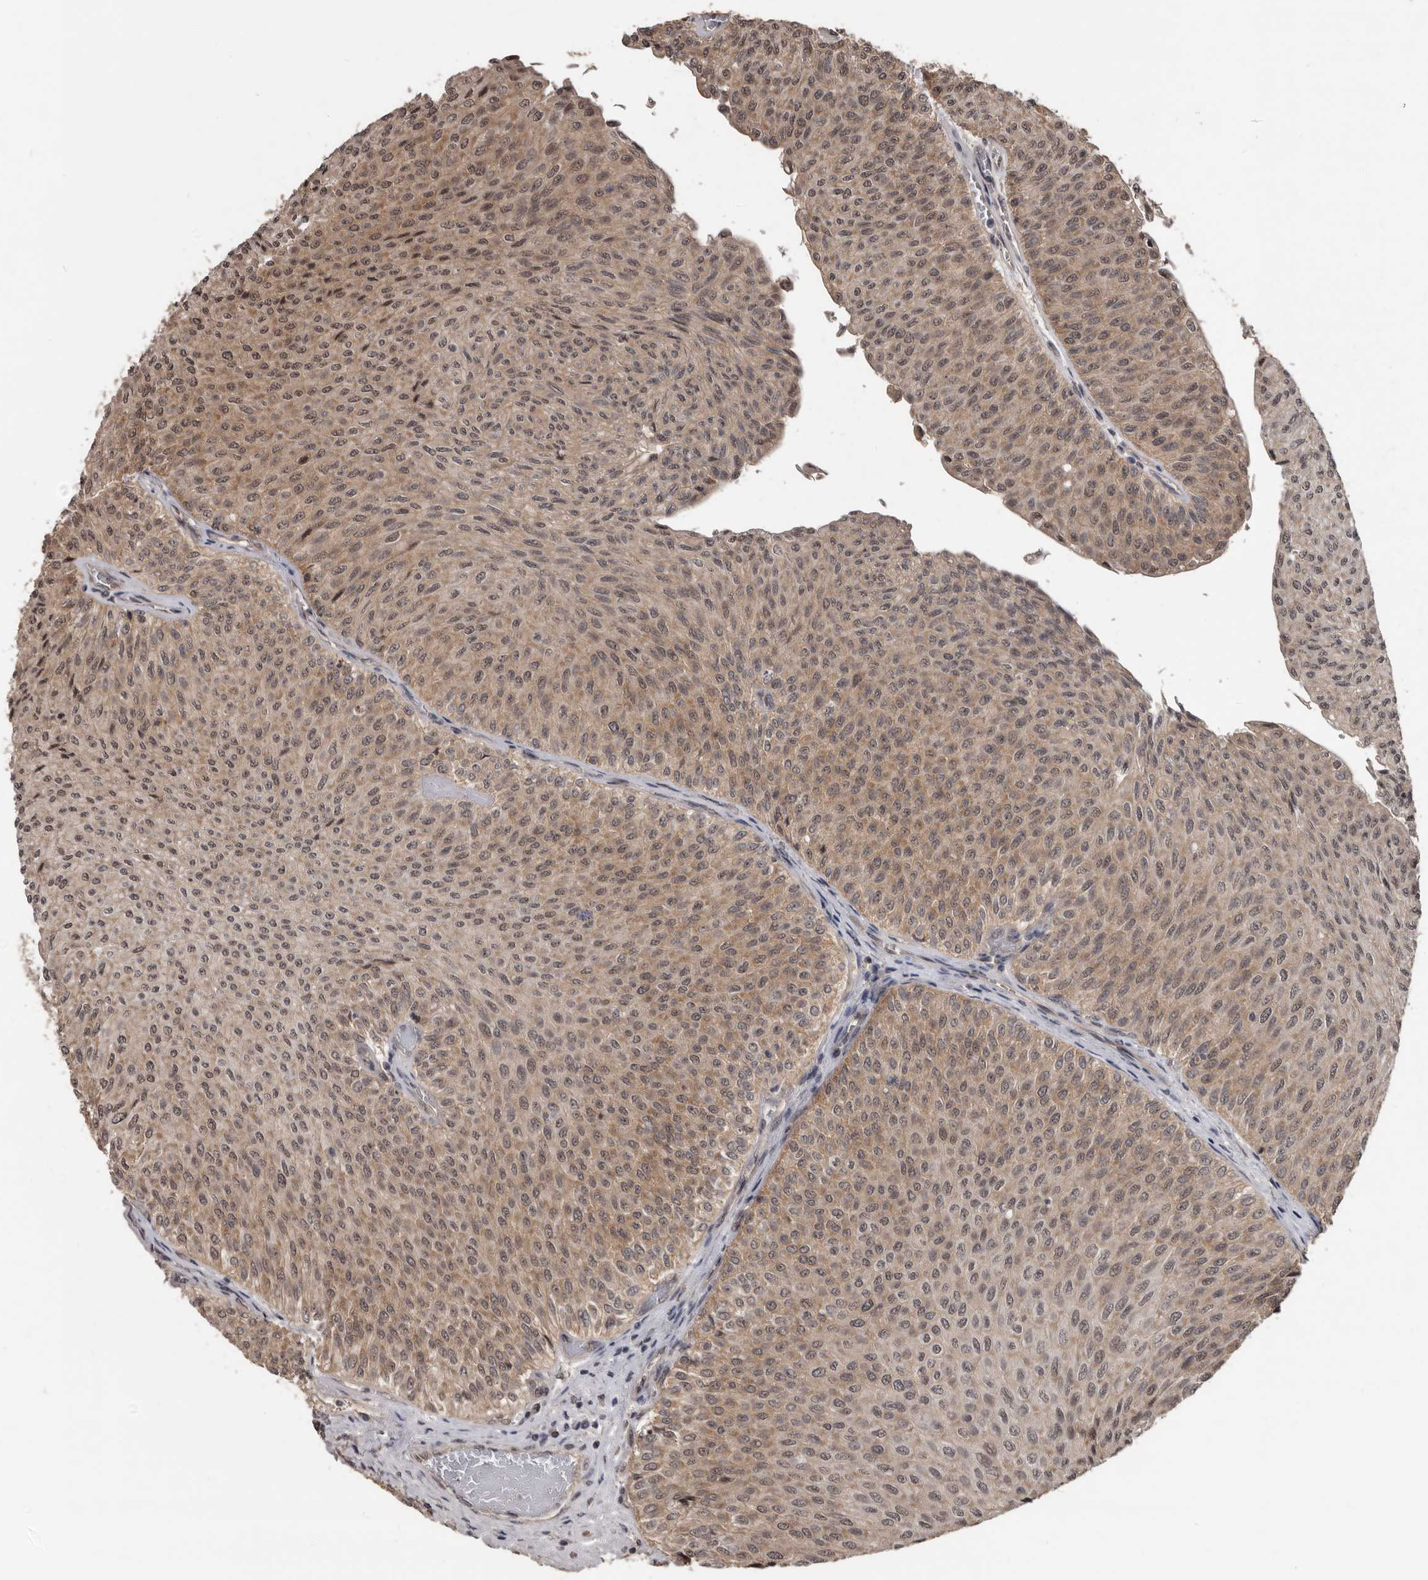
{"staining": {"intensity": "weak", "quantity": ">75%", "location": "cytoplasmic/membranous"}, "tissue": "urothelial cancer", "cell_type": "Tumor cells", "image_type": "cancer", "snomed": [{"axis": "morphology", "description": "Urothelial carcinoma, Low grade"}, {"axis": "topography", "description": "Urinary bladder"}], "caption": "Urothelial cancer tissue shows weak cytoplasmic/membranous expression in about >75% of tumor cells (DAB IHC, brown staining for protein, blue staining for nuclei).", "gene": "AHR", "patient": {"sex": "male", "age": 78}}